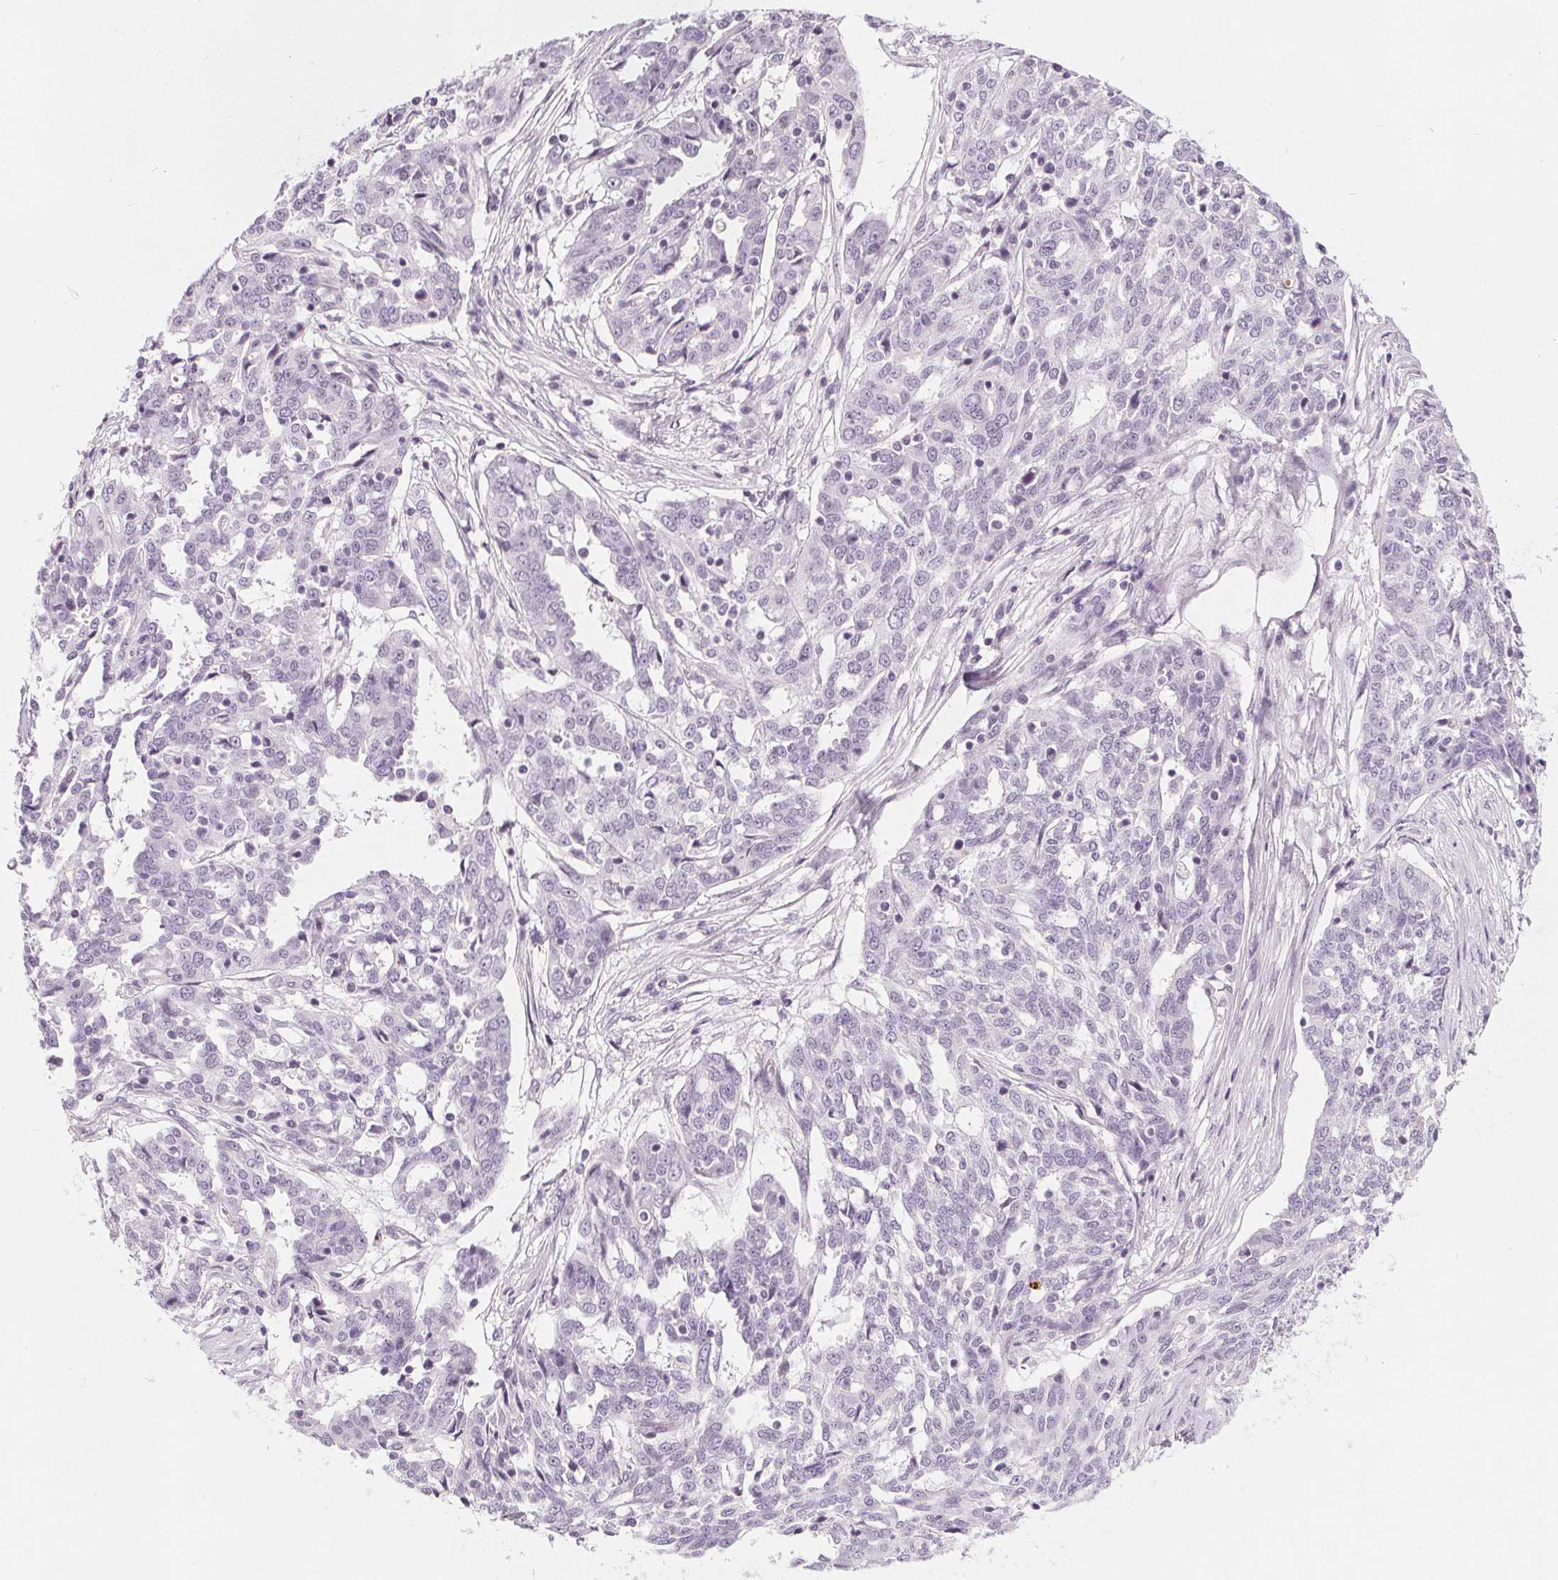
{"staining": {"intensity": "negative", "quantity": "none", "location": "none"}, "tissue": "ovarian cancer", "cell_type": "Tumor cells", "image_type": "cancer", "snomed": [{"axis": "morphology", "description": "Cystadenocarcinoma, serous, NOS"}, {"axis": "topography", "description": "Ovary"}], "caption": "A high-resolution histopathology image shows IHC staining of serous cystadenocarcinoma (ovarian), which displays no significant expression in tumor cells.", "gene": "SLC5A12", "patient": {"sex": "female", "age": 67}}